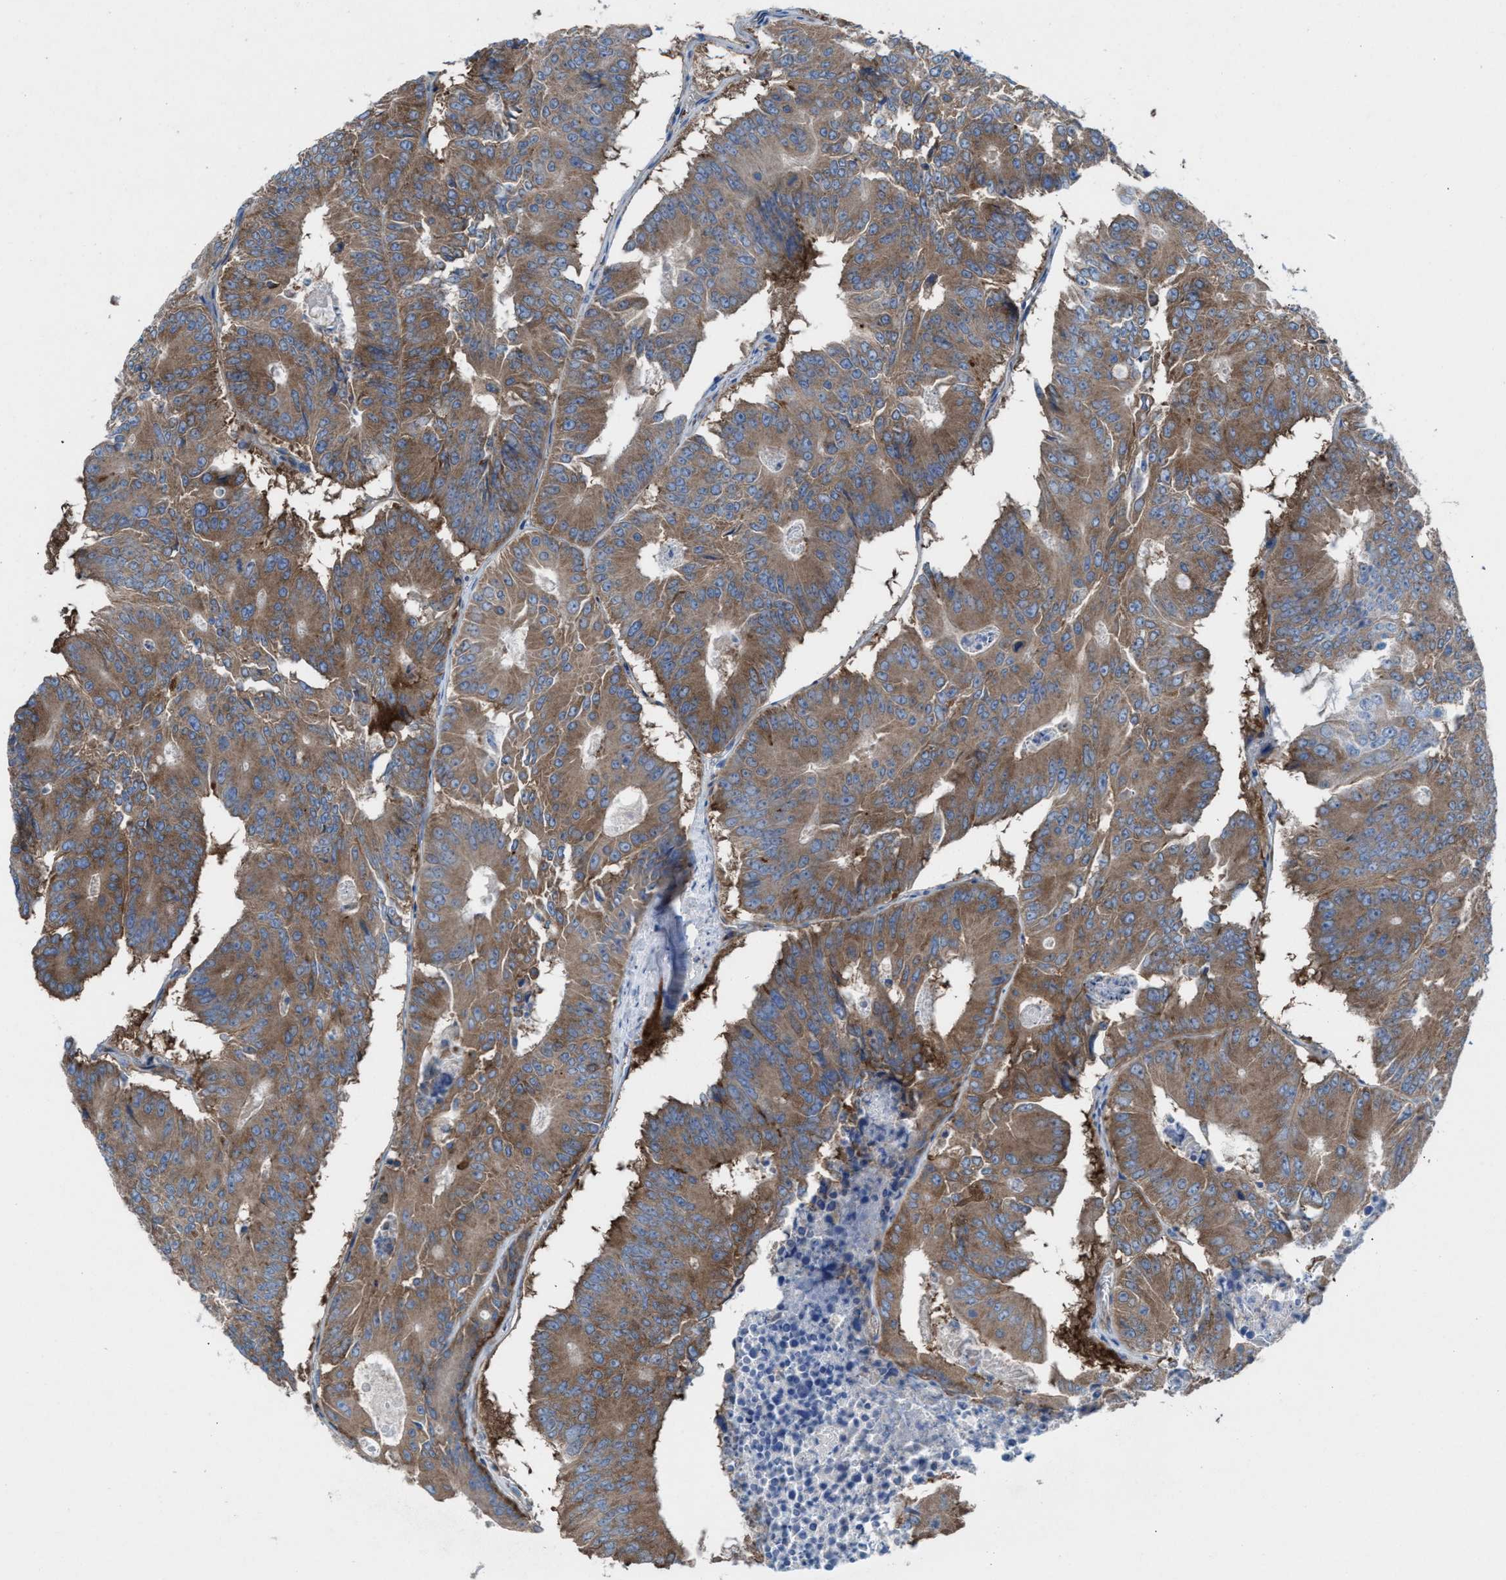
{"staining": {"intensity": "moderate", "quantity": ">75%", "location": "cytoplasmic/membranous"}, "tissue": "colorectal cancer", "cell_type": "Tumor cells", "image_type": "cancer", "snomed": [{"axis": "morphology", "description": "Adenocarcinoma, NOS"}, {"axis": "topography", "description": "Colon"}], "caption": "Protein staining displays moderate cytoplasmic/membranous positivity in about >75% of tumor cells in colorectal cancer.", "gene": "NYAP1", "patient": {"sex": "male", "age": 87}}